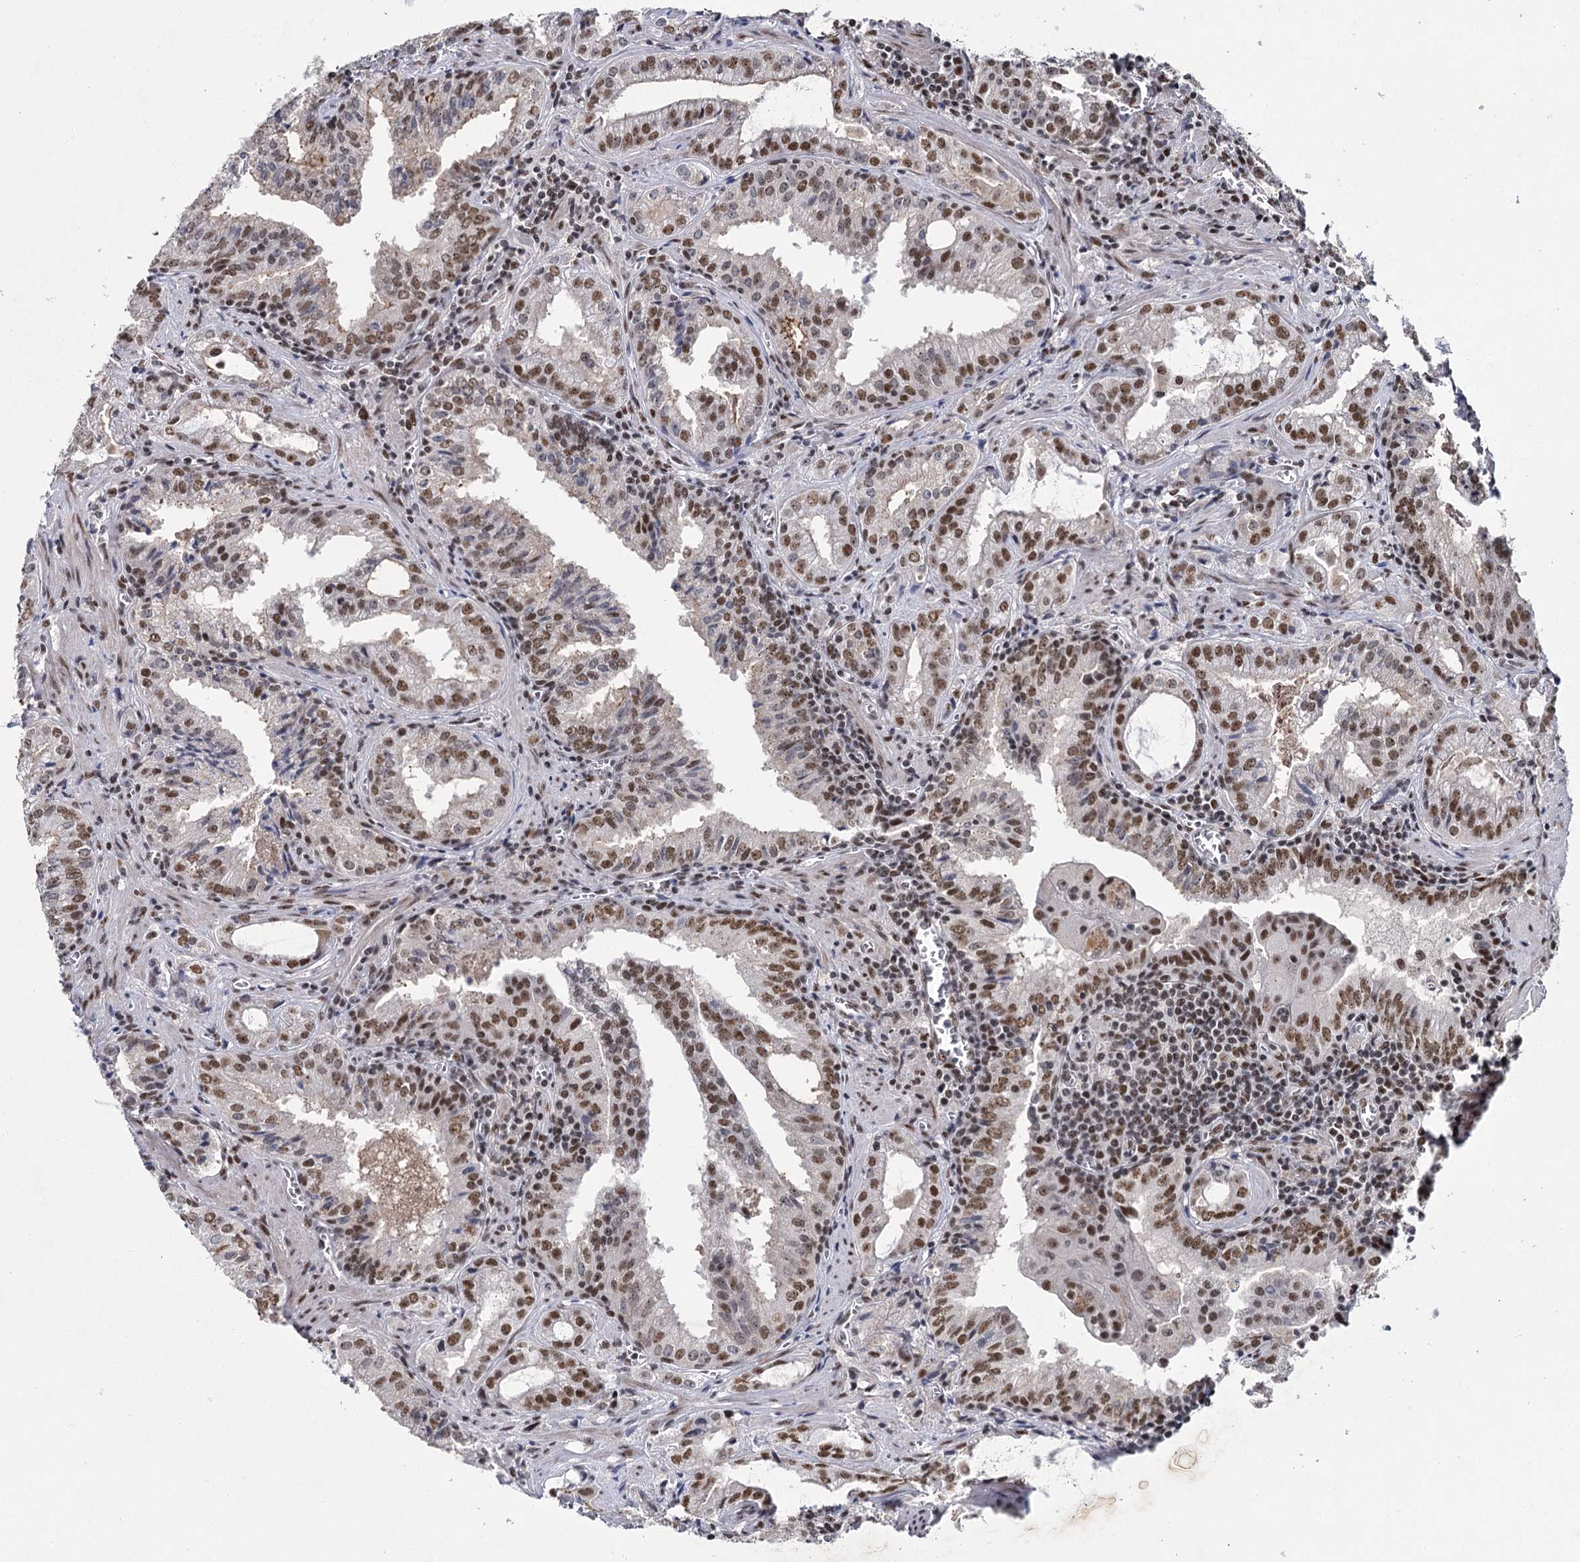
{"staining": {"intensity": "strong", "quantity": ">75%", "location": "nuclear"}, "tissue": "prostate cancer", "cell_type": "Tumor cells", "image_type": "cancer", "snomed": [{"axis": "morphology", "description": "Adenocarcinoma, High grade"}, {"axis": "topography", "description": "Prostate"}], "caption": "High-grade adenocarcinoma (prostate) tissue exhibits strong nuclear expression in about >75% of tumor cells, visualized by immunohistochemistry.", "gene": "SCAF8", "patient": {"sex": "male", "age": 68}}